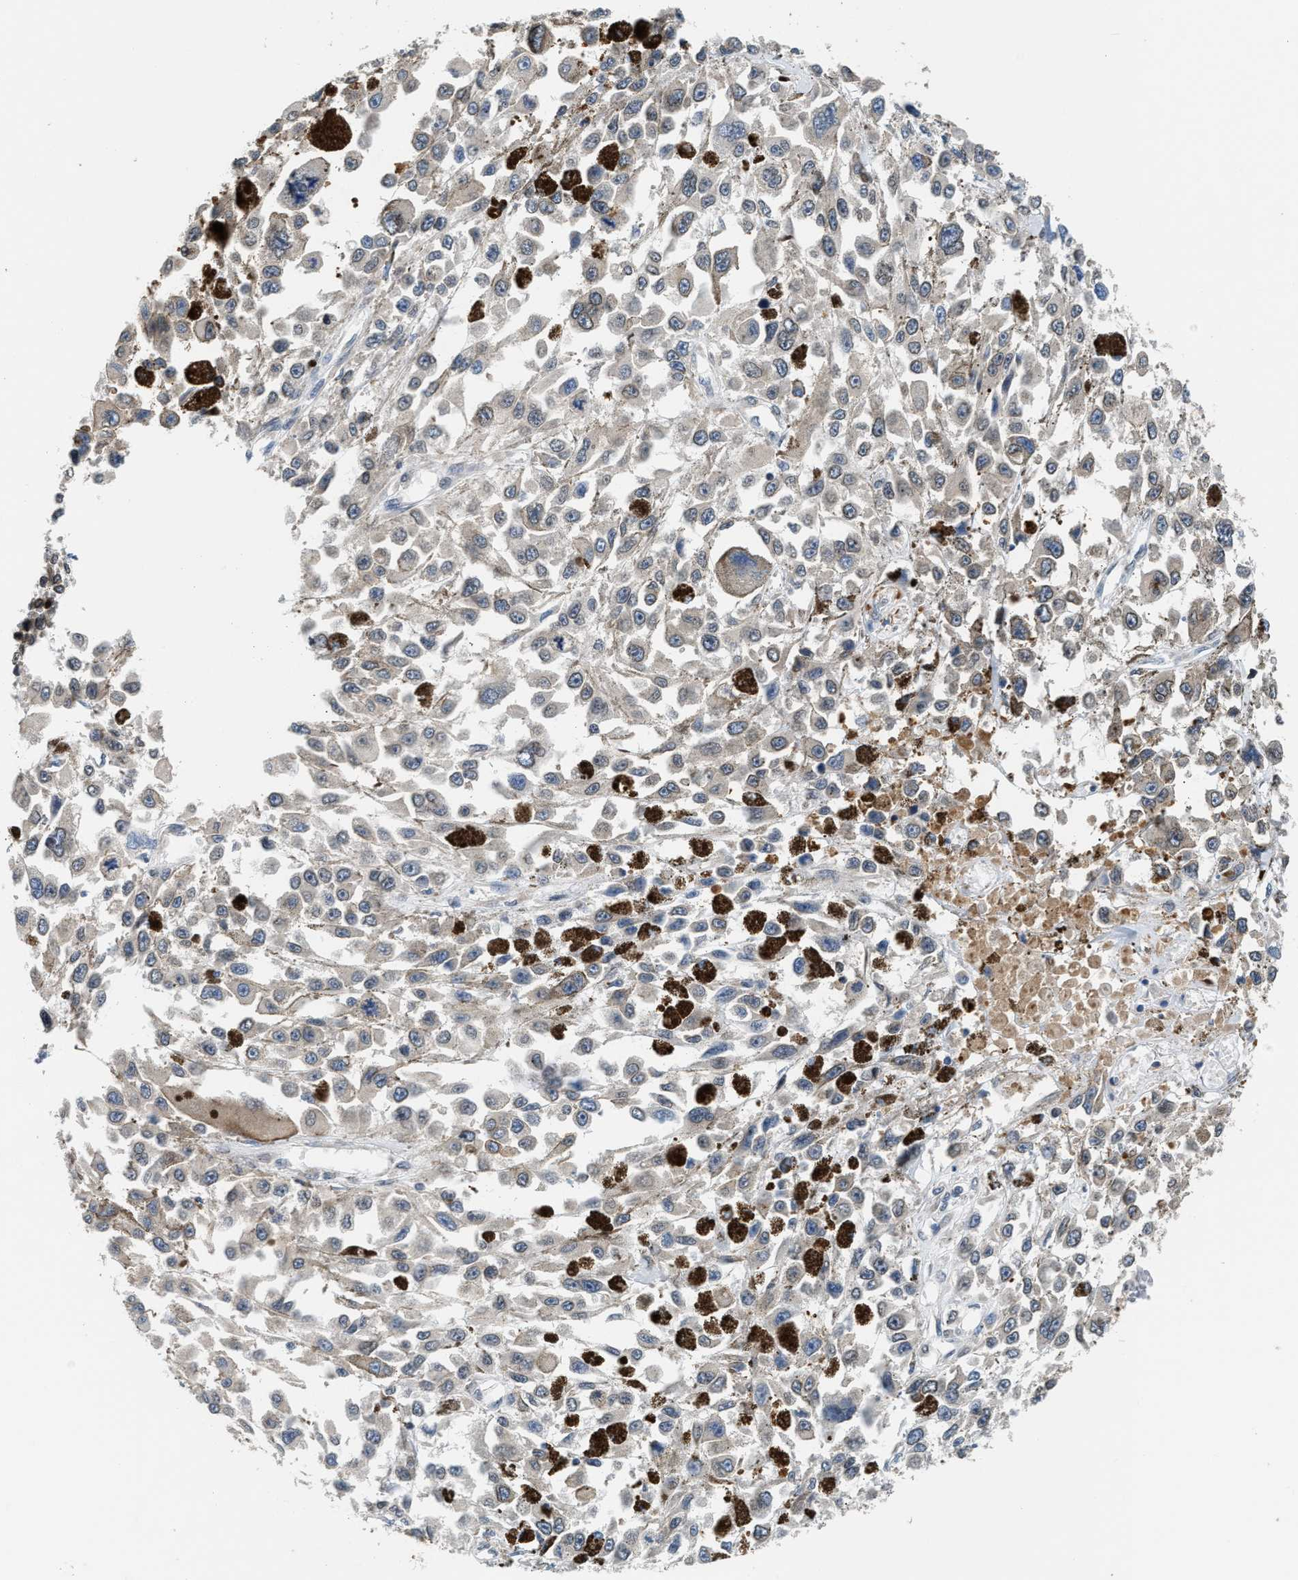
{"staining": {"intensity": "weak", "quantity": "<25%", "location": "cytoplasmic/membranous"}, "tissue": "melanoma", "cell_type": "Tumor cells", "image_type": "cancer", "snomed": [{"axis": "morphology", "description": "Malignant melanoma, Metastatic site"}, {"axis": "topography", "description": "Lymph node"}], "caption": "This is an immunohistochemistry (IHC) micrograph of human malignant melanoma (metastatic site). There is no expression in tumor cells.", "gene": "RAB29", "patient": {"sex": "male", "age": 59}}